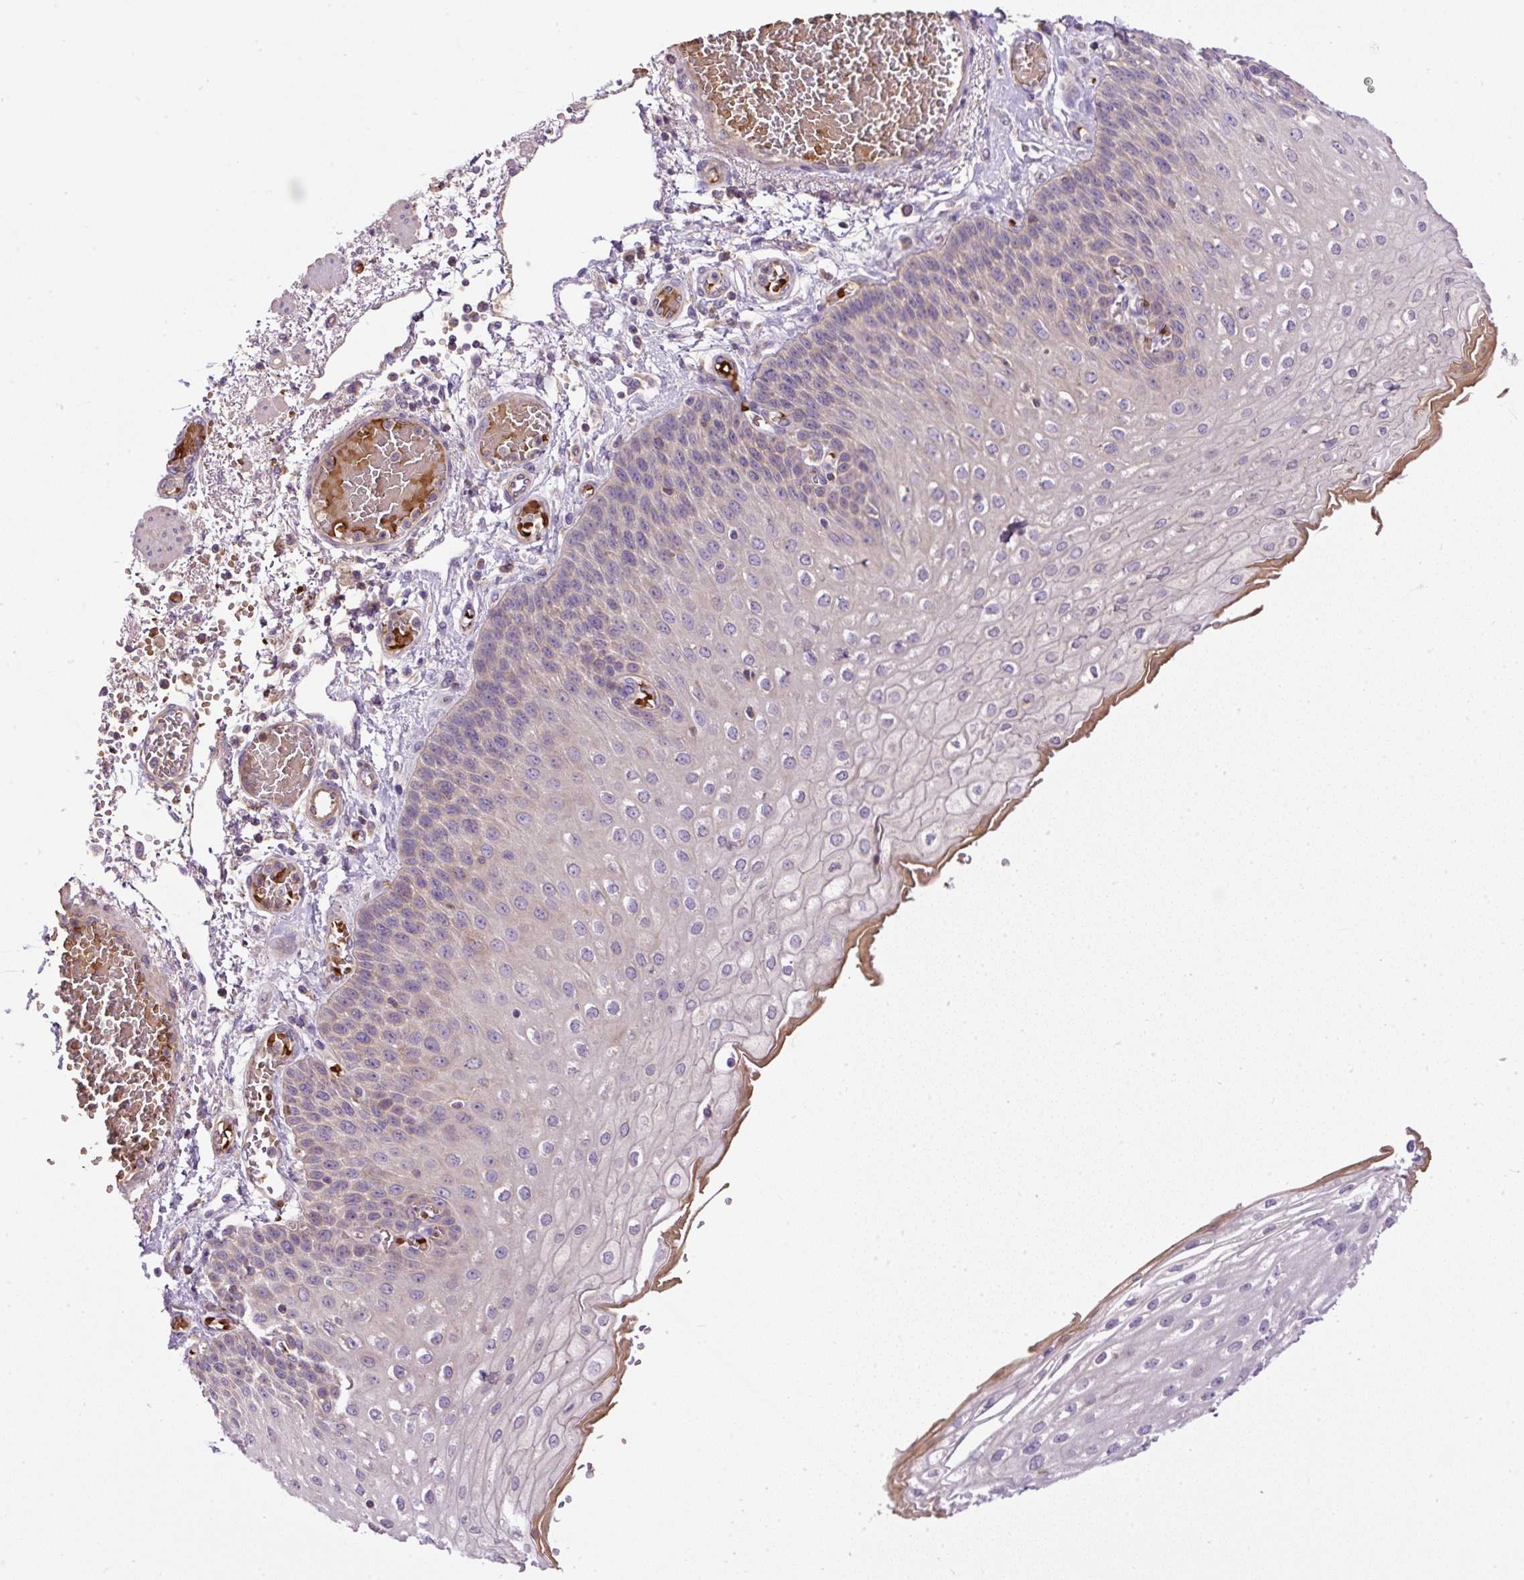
{"staining": {"intensity": "negative", "quantity": "none", "location": "none"}, "tissue": "esophagus", "cell_type": "Squamous epithelial cells", "image_type": "normal", "snomed": [{"axis": "morphology", "description": "Normal tissue, NOS"}, {"axis": "morphology", "description": "Adenocarcinoma, NOS"}, {"axis": "topography", "description": "Esophagus"}], "caption": "High magnification brightfield microscopy of benign esophagus stained with DAB (3,3'-diaminobenzidine) (brown) and counterstained with hematoxylin (blue): squamous epithelial cells show no significant staining.", "gene": "CXCL13", "patient": {"sex": "male", "age": 81}}